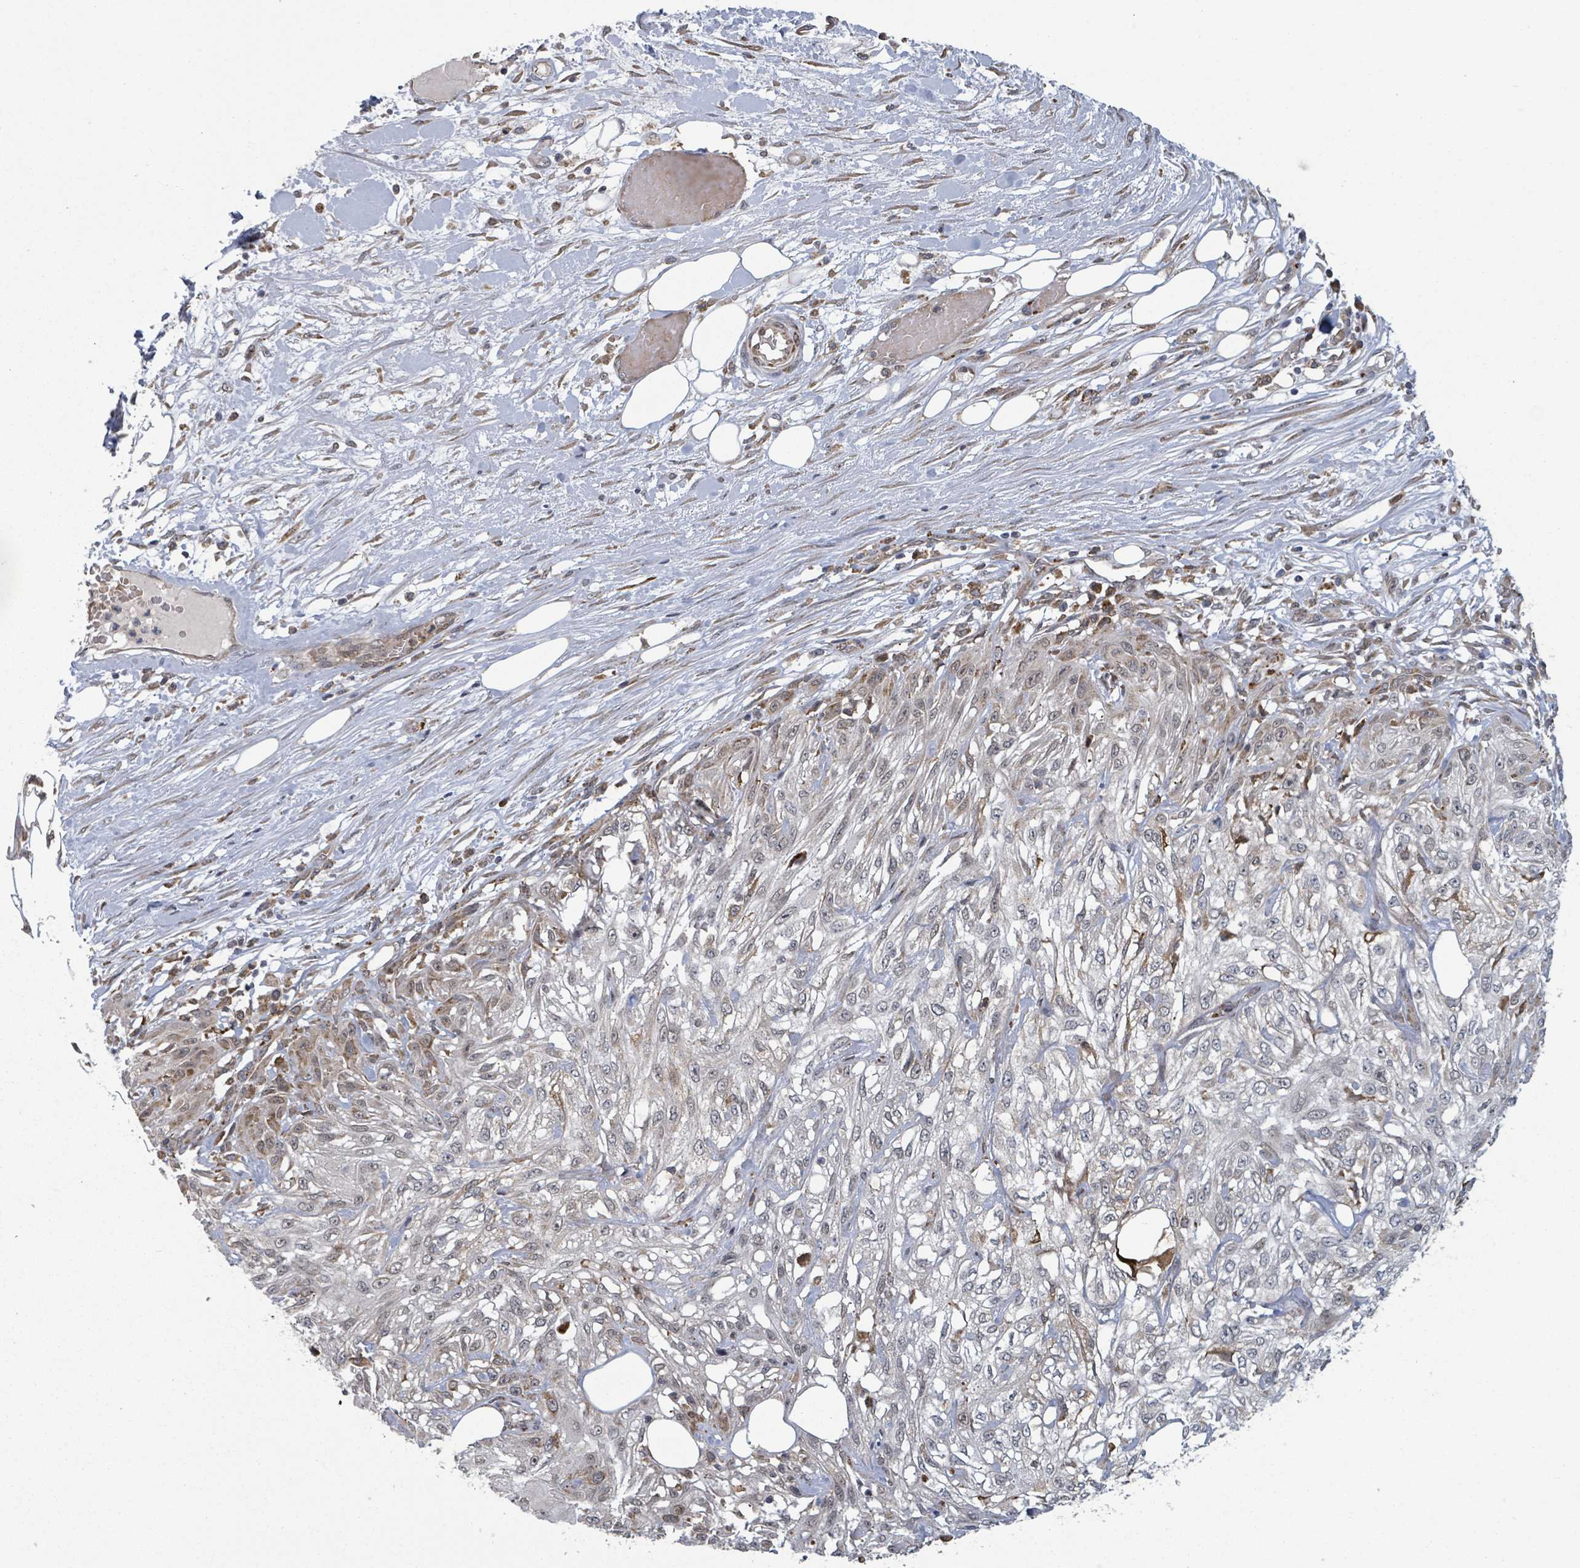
{"staining": {"intensity": "weak", "quantity": "25%-75%", "location": "cytoplasmic/membranous"}, "tissue": "skin cancer", "cell_type": "Tumor cells", "image_type": "cancer", "snomed": [{"axis": "morphology", "description": "Squamous cell carcinoma, NOS"}, {"axis": "morphology", "description": "Squamous cell carcinoma, metastatic, NOS"}, {"axis": "topography", "description": "Skin"}, {"axis": "topography", "description": "Lymph node"}], "caption": "This is a micrograph of IHC staining of skin metastatic squamous cell carcinoma, which shows weak expression in the cytoplasmic/membranous of tumor cells.", "gene": "SHROOM2", "patient": {"sex": "male", "age": 75}}